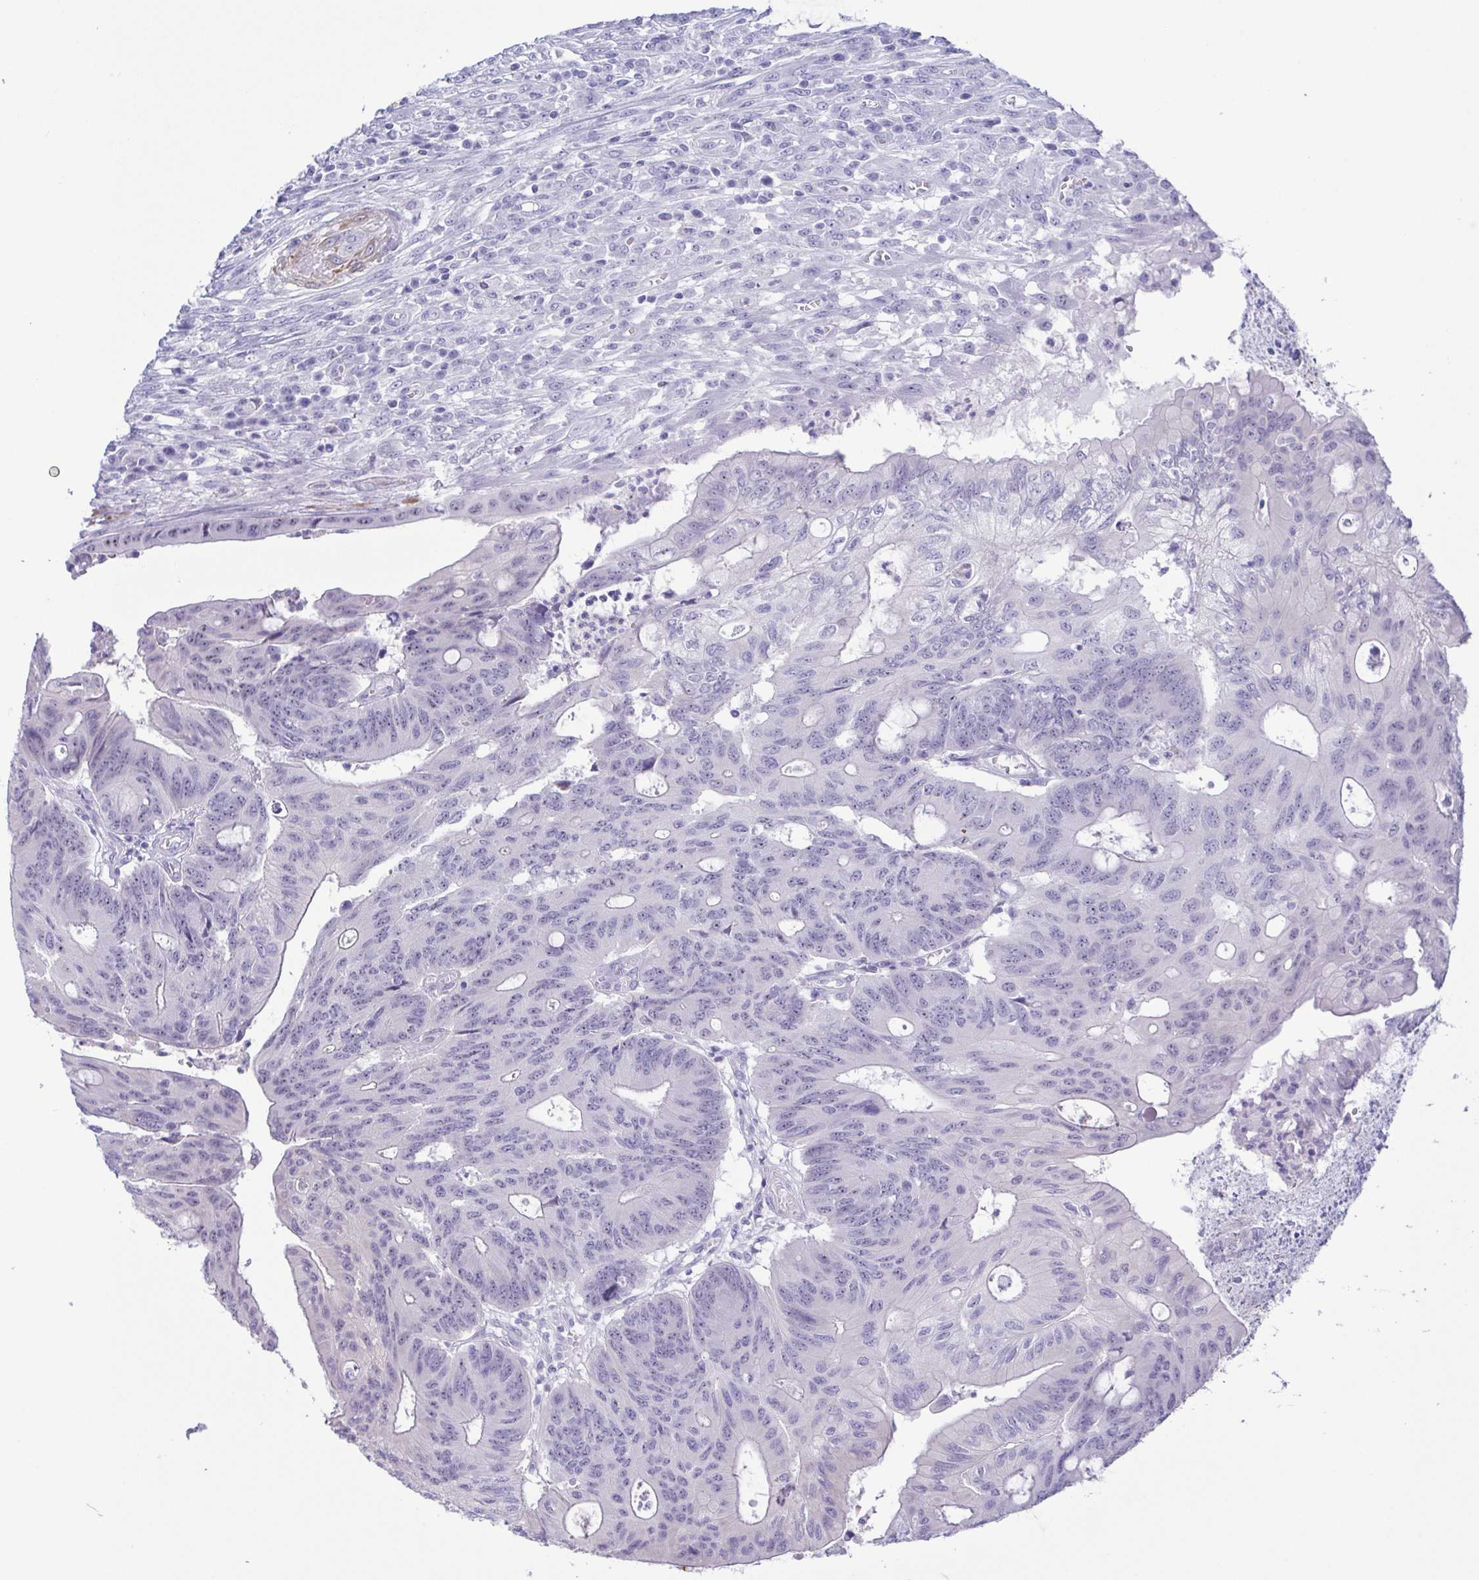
{"staining": {"intensity": "negative", "quantity": "none", "location": "none"}, "tissue": "colorectal cancer", "cell_type": "Tumor cells", "image_type": "cancer", "snomed": [{"axis": "morphology", "description": "Adenocarcinoma, NOS"}, {"axis": "topography", "description": "Colon"}], "caption": "The immunohistochemistry image has no significant expression in tumor cells of colorectal cancer tissue. Nuclei are stained in blue.", "gene": "MYL7", "patient": {"sex": "male", "age": 65}}